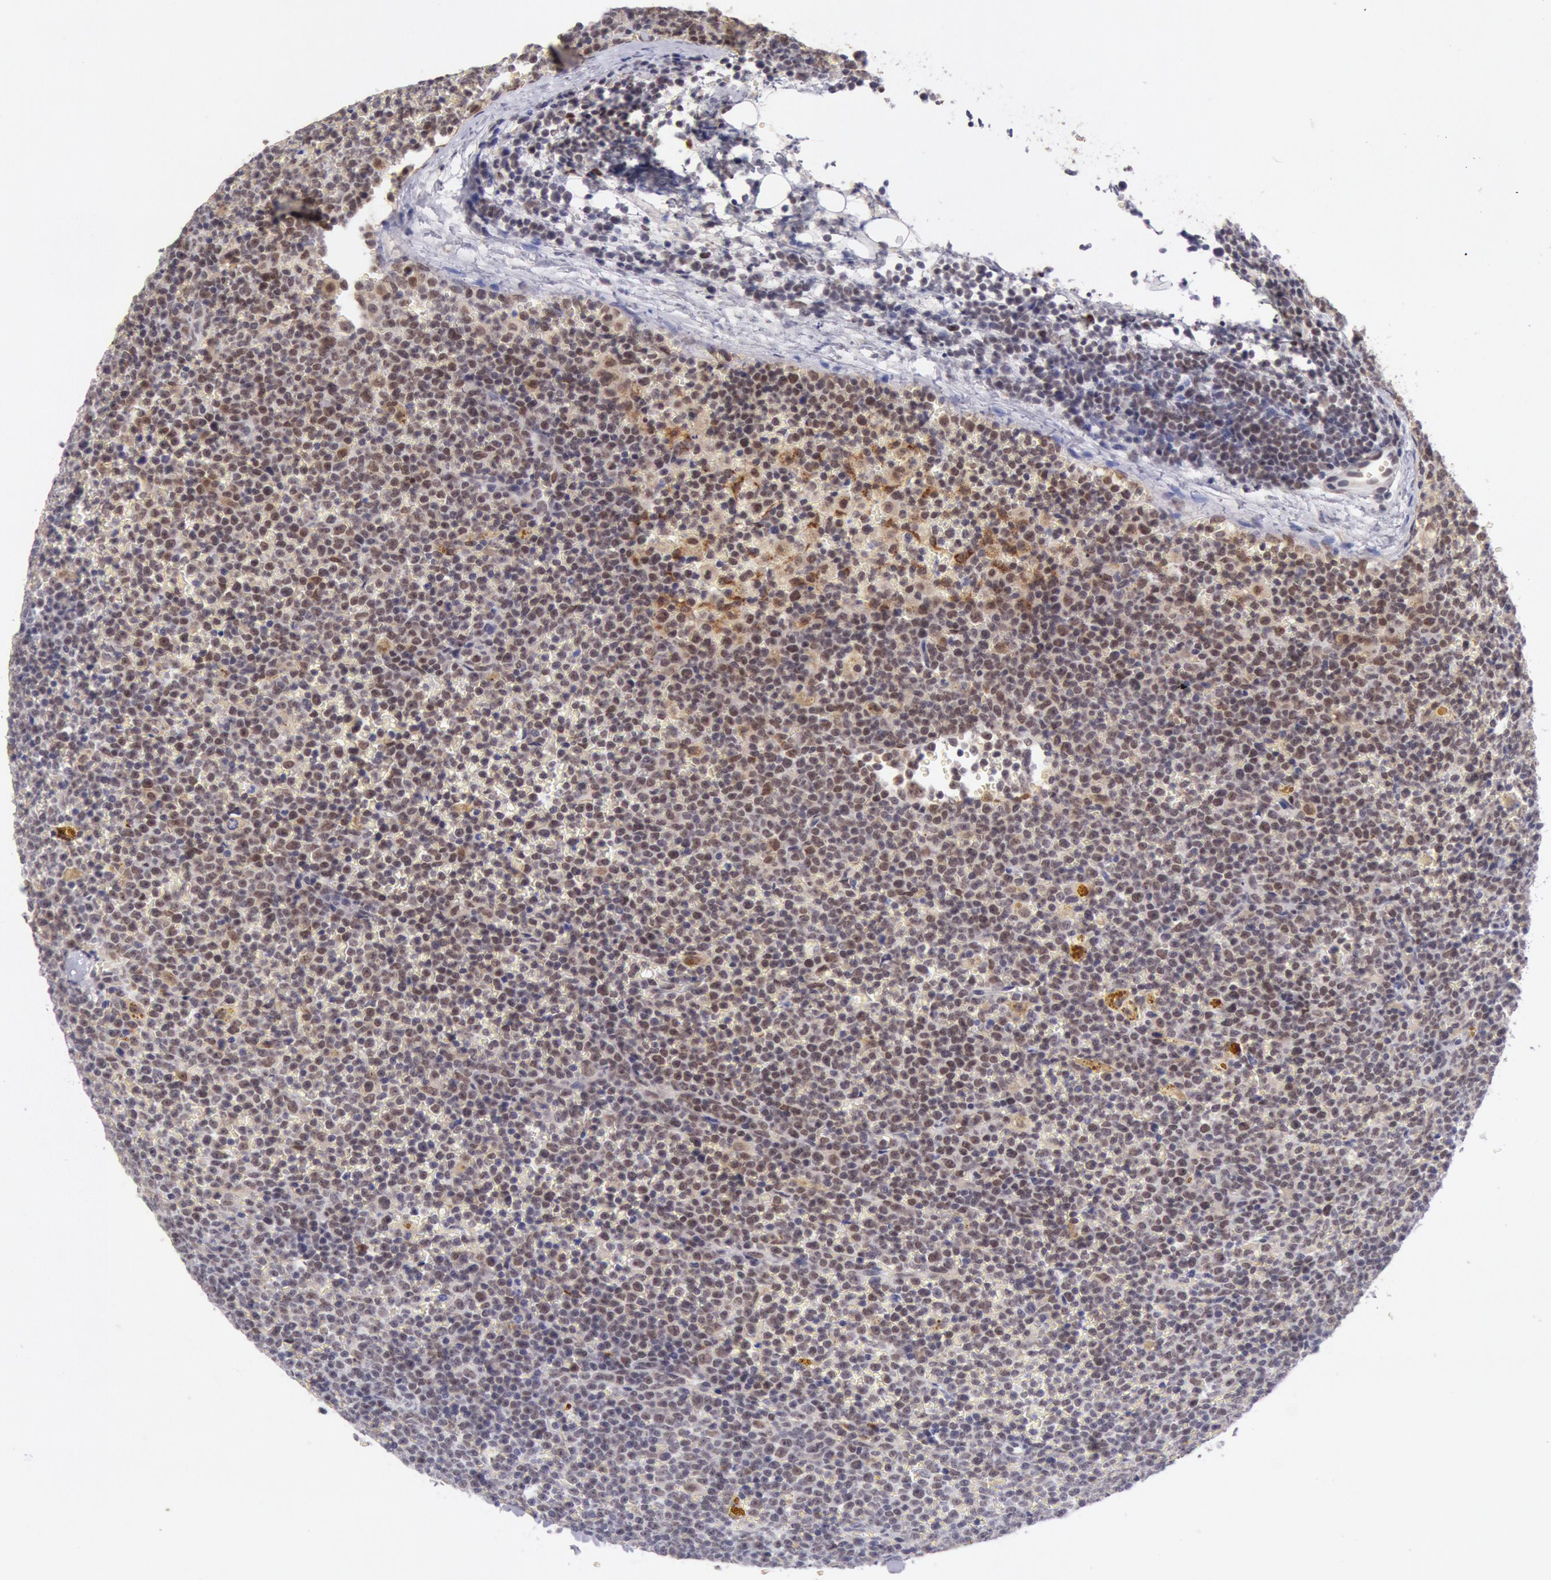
{"staining": {"intensity": "weak", "quantity": "25%-75%", "location": "nuclear"}, "tissue": "lymphoma", "cell_type": "Tumor cells", "image_type": "cancer", "snomed": [{"axis": "morphology", "description": "Malignant lymphoma, non-Hodgkin's type, Low grade"}, {"axis": "topography", "description": "Lymph node"}], "caption": "Immunohistochemical staining of human lymphoma displays low levels of weak nuclear protein staining in about 25%-75% of tumor cells.", "gene": "CDKN2B", "patient": {"sex": "male", "age": 50}}